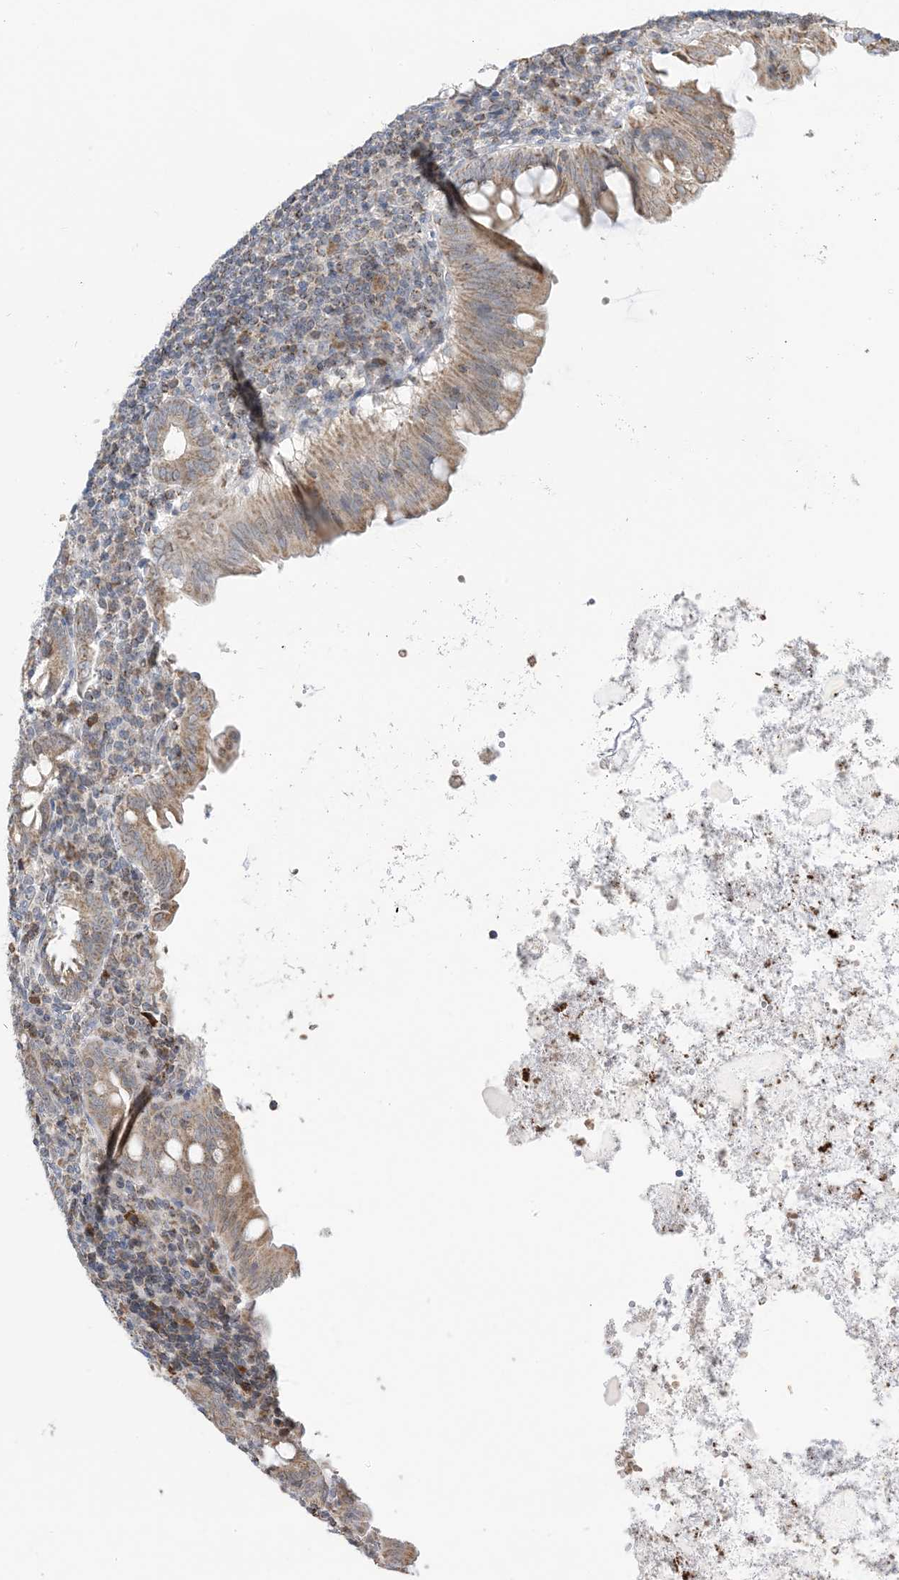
{"staining": {"intensity": "moderate", "quantity": ">75%", "location": "cytoplasmic/membranous"}, "tissue": "appendix", "cell_type": "Glandular cells", "image_type": "normal", "snomed": [{"axis": "morphology", "description": "Normal tissue, NOS"}, {"axis": "topography", "description": "Appendix"}], "caption": "Appendix stained with a brown dye shows moderate cytoplasmic/membranous positive positivity in about >75% of glandular cells.", "gene": "MAPKBP1", "patient": {"sex": "female", "age": 54}}